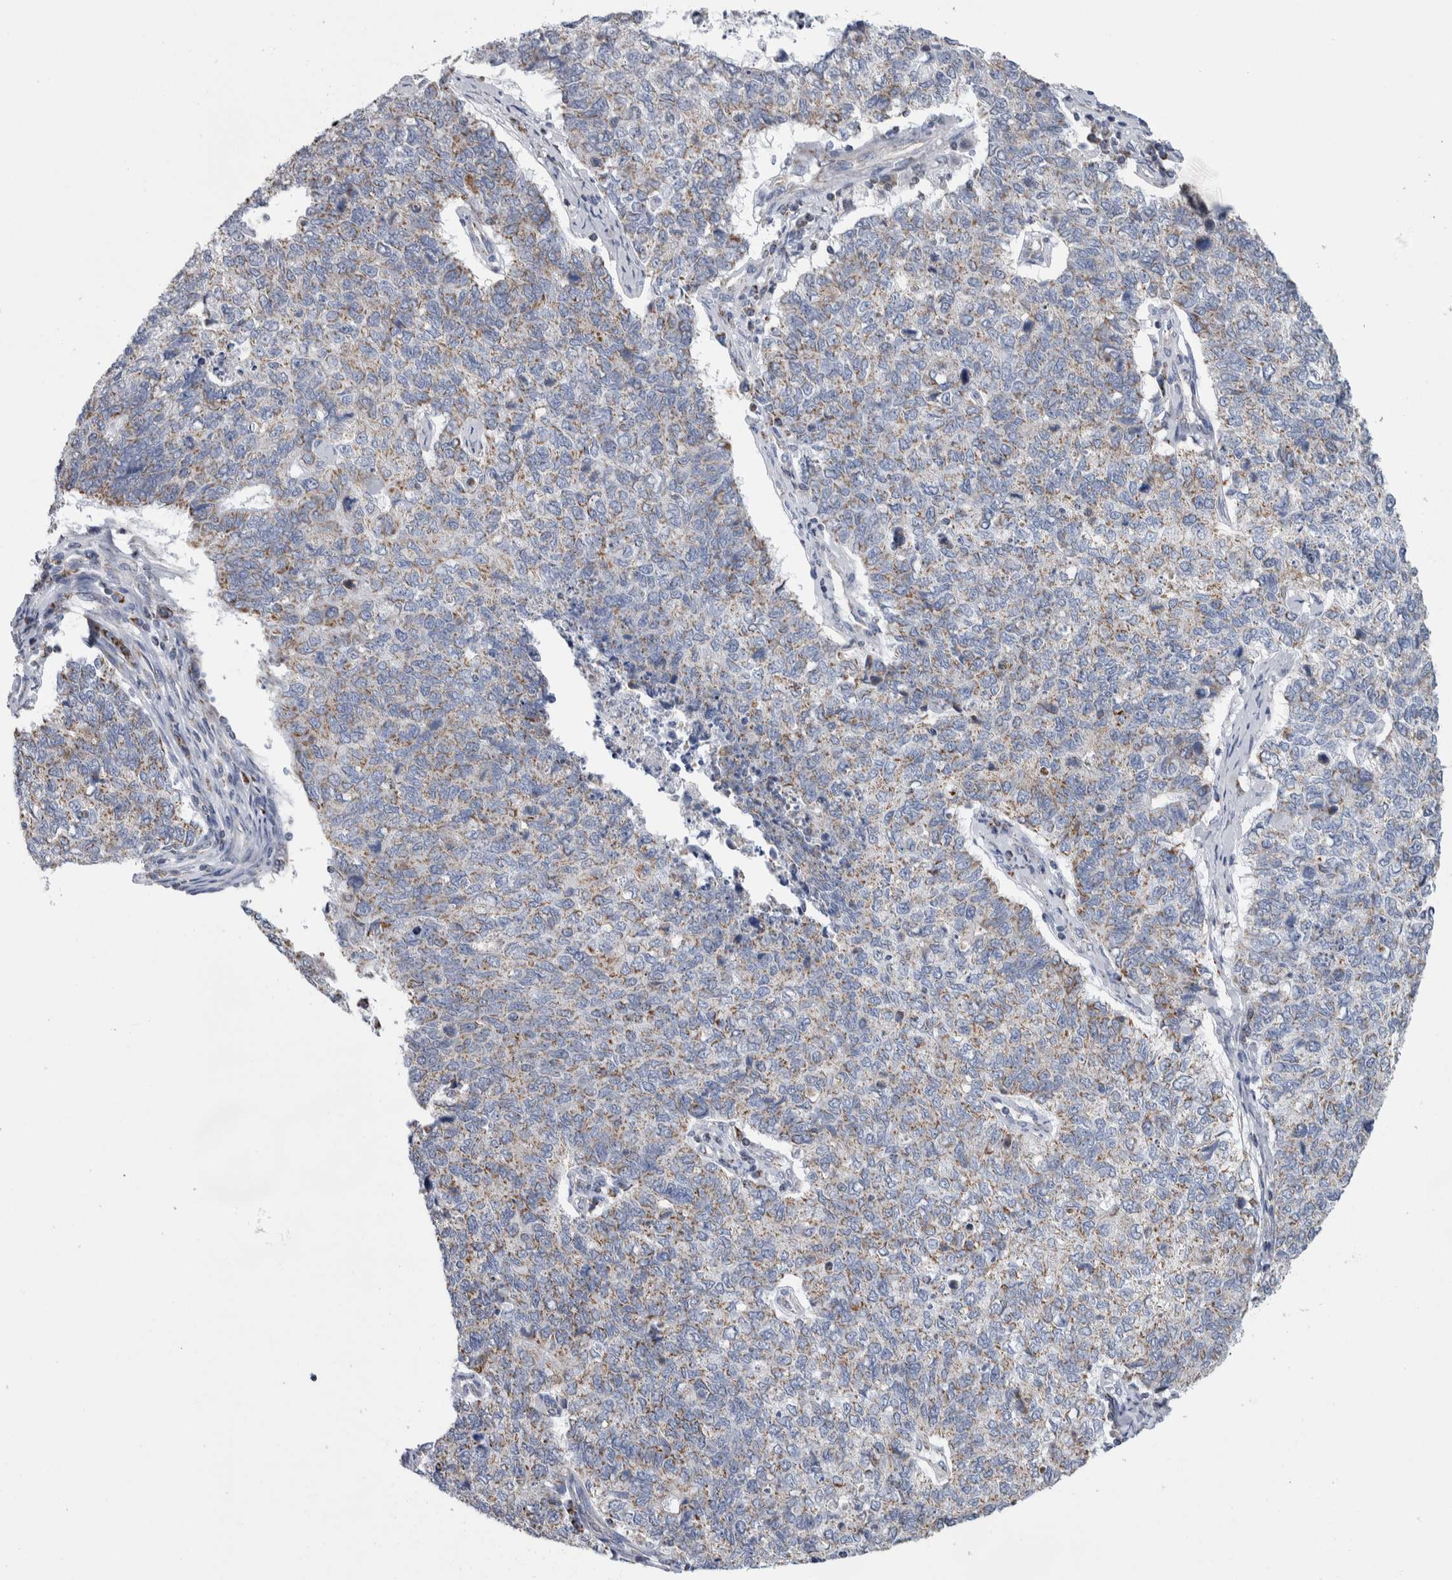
{"staining": {"intensity": "weak", "quantity": ">75%", "location": "cytoplasmic/membranous"}, "tissue": "cervical cancer", "cell_type": "Tumor cells", "image_type": "cancer", "snomed": [{"axis": "morphology", "description": "Squamous cell carcinoma, NOS"}, {"axis": "topography", "description": "Cervix"}], "caption": "Cervical squamous cell carcinoma tissue demonstrates weak cytoplasmic/membranous expression in approximately >75% of tumor cells, visualized by immunohistochemistry.", "gene": "ETFA", "patient": {"sex": "female", "age": 63}}